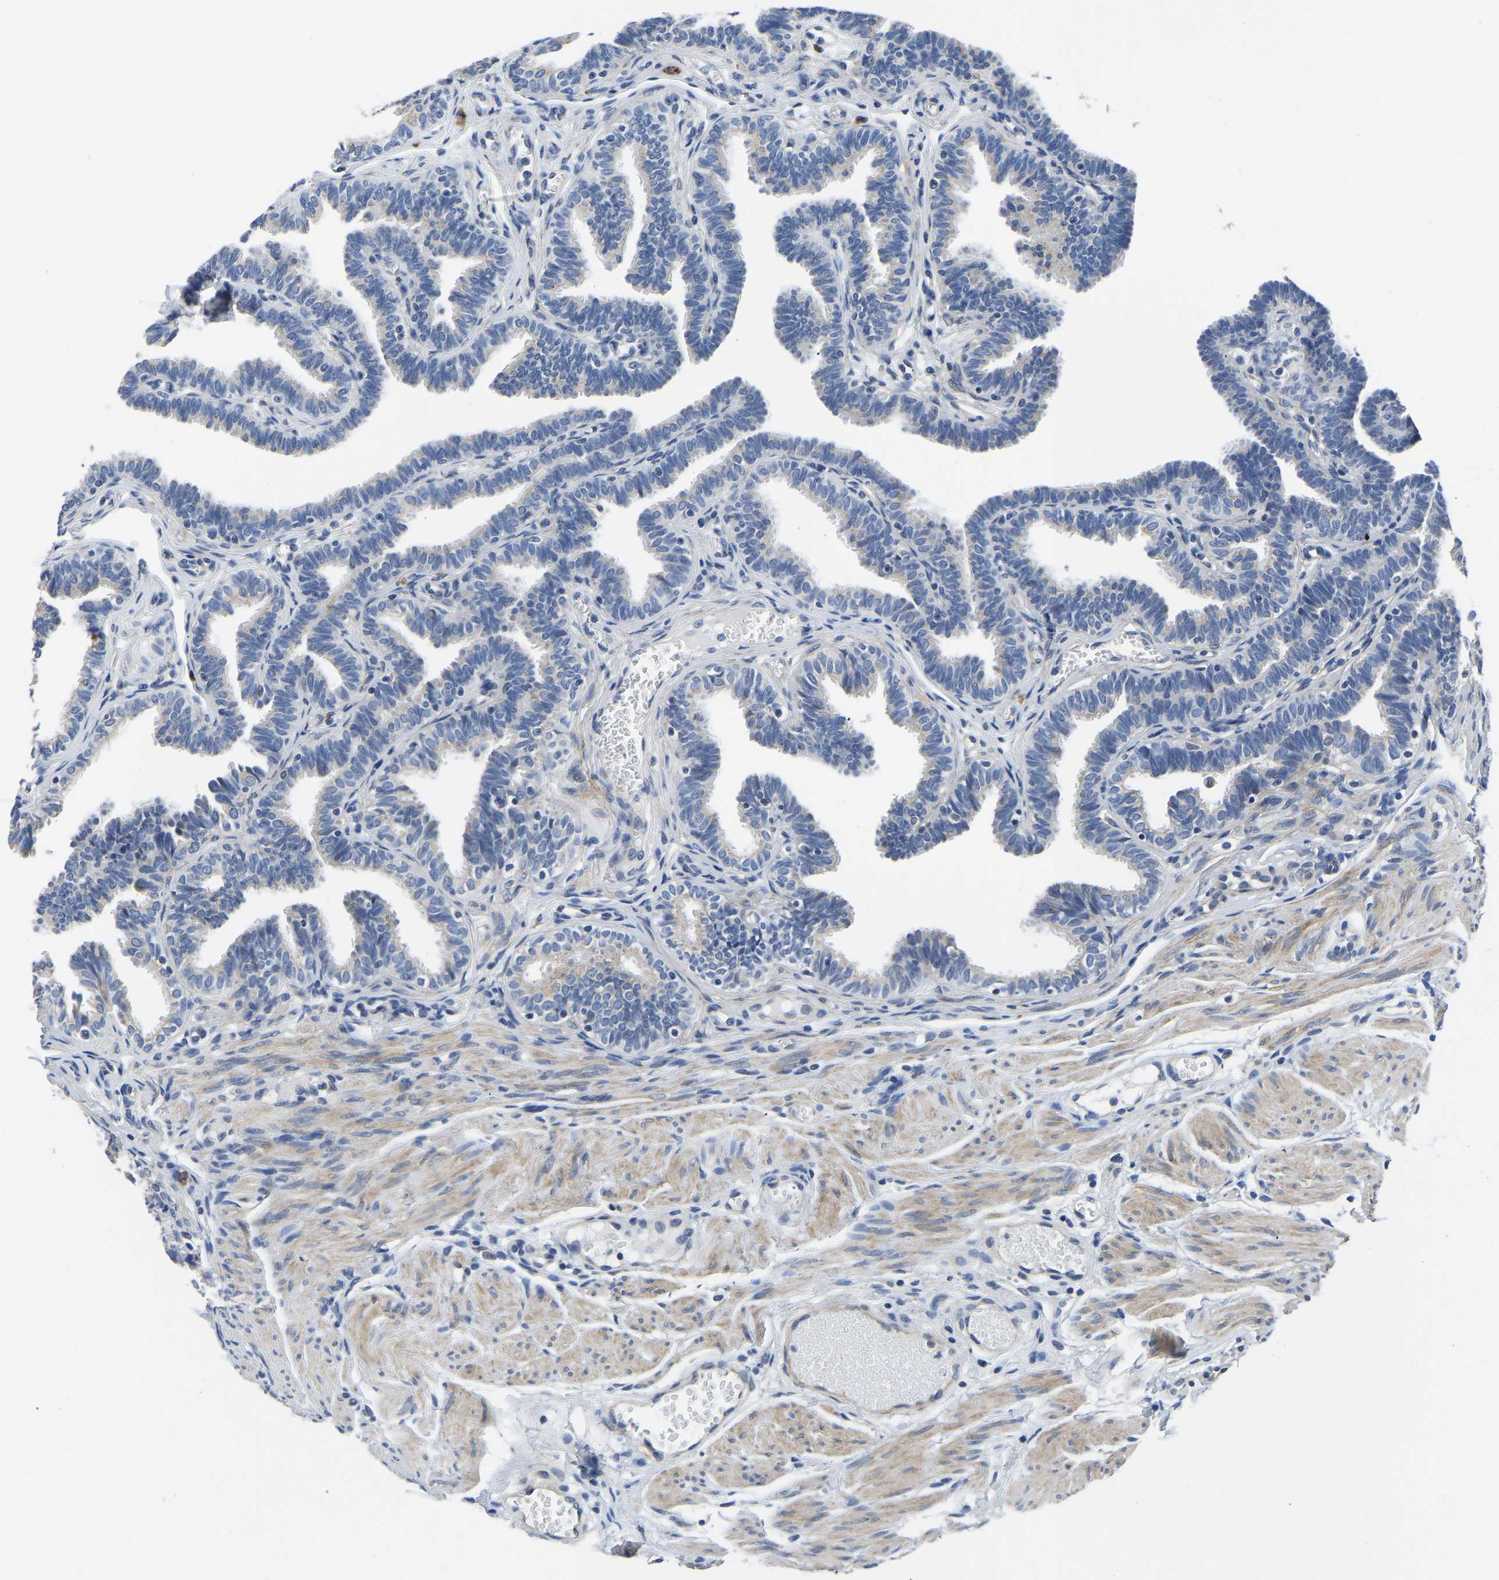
{"staining": {"intensity": "negative", "quantity": "none", "location": "none"}, "tissue": "fallopian tube", "cell_type": "Glandular cells", "image_type": "normal", "snomed": [{"axis": "morphology", "description": "Normal tissue, NOS"}, {"axis": "topography", "description": "Fallopian tube"}, {"axis": "topography", "description": "Ovary"}], "caption": "Photomicrograph shows no significant protein expression in glandular cells of benign fallopian tube. (DAB IHC, high magnification).", "gene": "PDLIM7", "patient": {"sex": "female", "age": 23}}